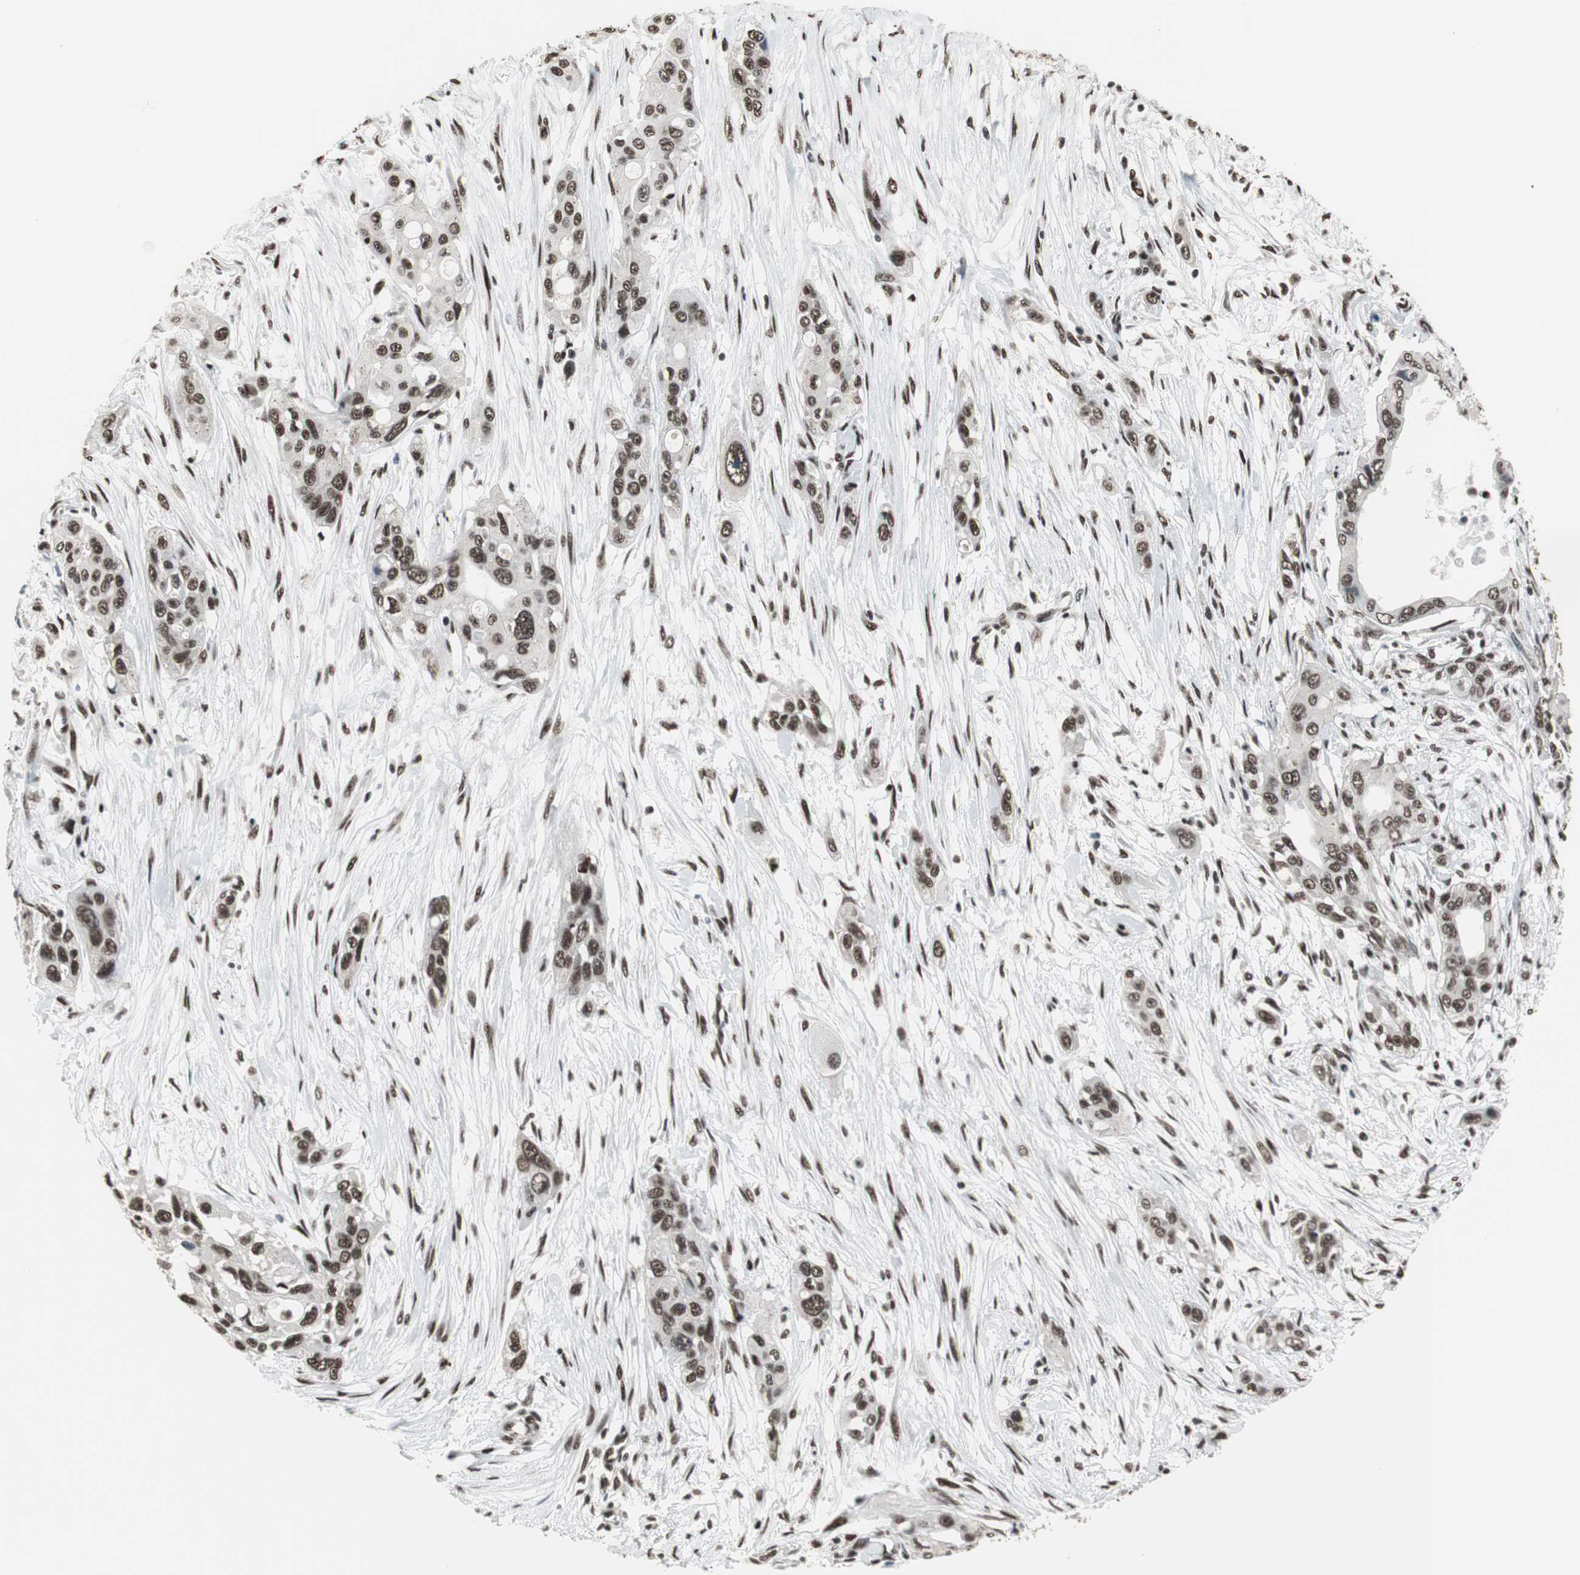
{"staining": {"intensity": "strong", "quantity": ">75%", "location": "nuclear"}, "tissue": "pancreatic cancer", "cell_type": "Tumor cells", "image_type": "cancer", "snomed": [{"axis": "morphology", "description": "Adenocarcinoma, NOS"}, {"axis": "topography", "description": "Pancreas"}], "caption": "This photomicrograph shows immunohistochemistry staining of human adenocarcinoma (pancreatic), with high strong nuclear expression in about >75% of tumor cells.", "gene": "CDK9", "patient": {"sex": "female", "age": 60}}